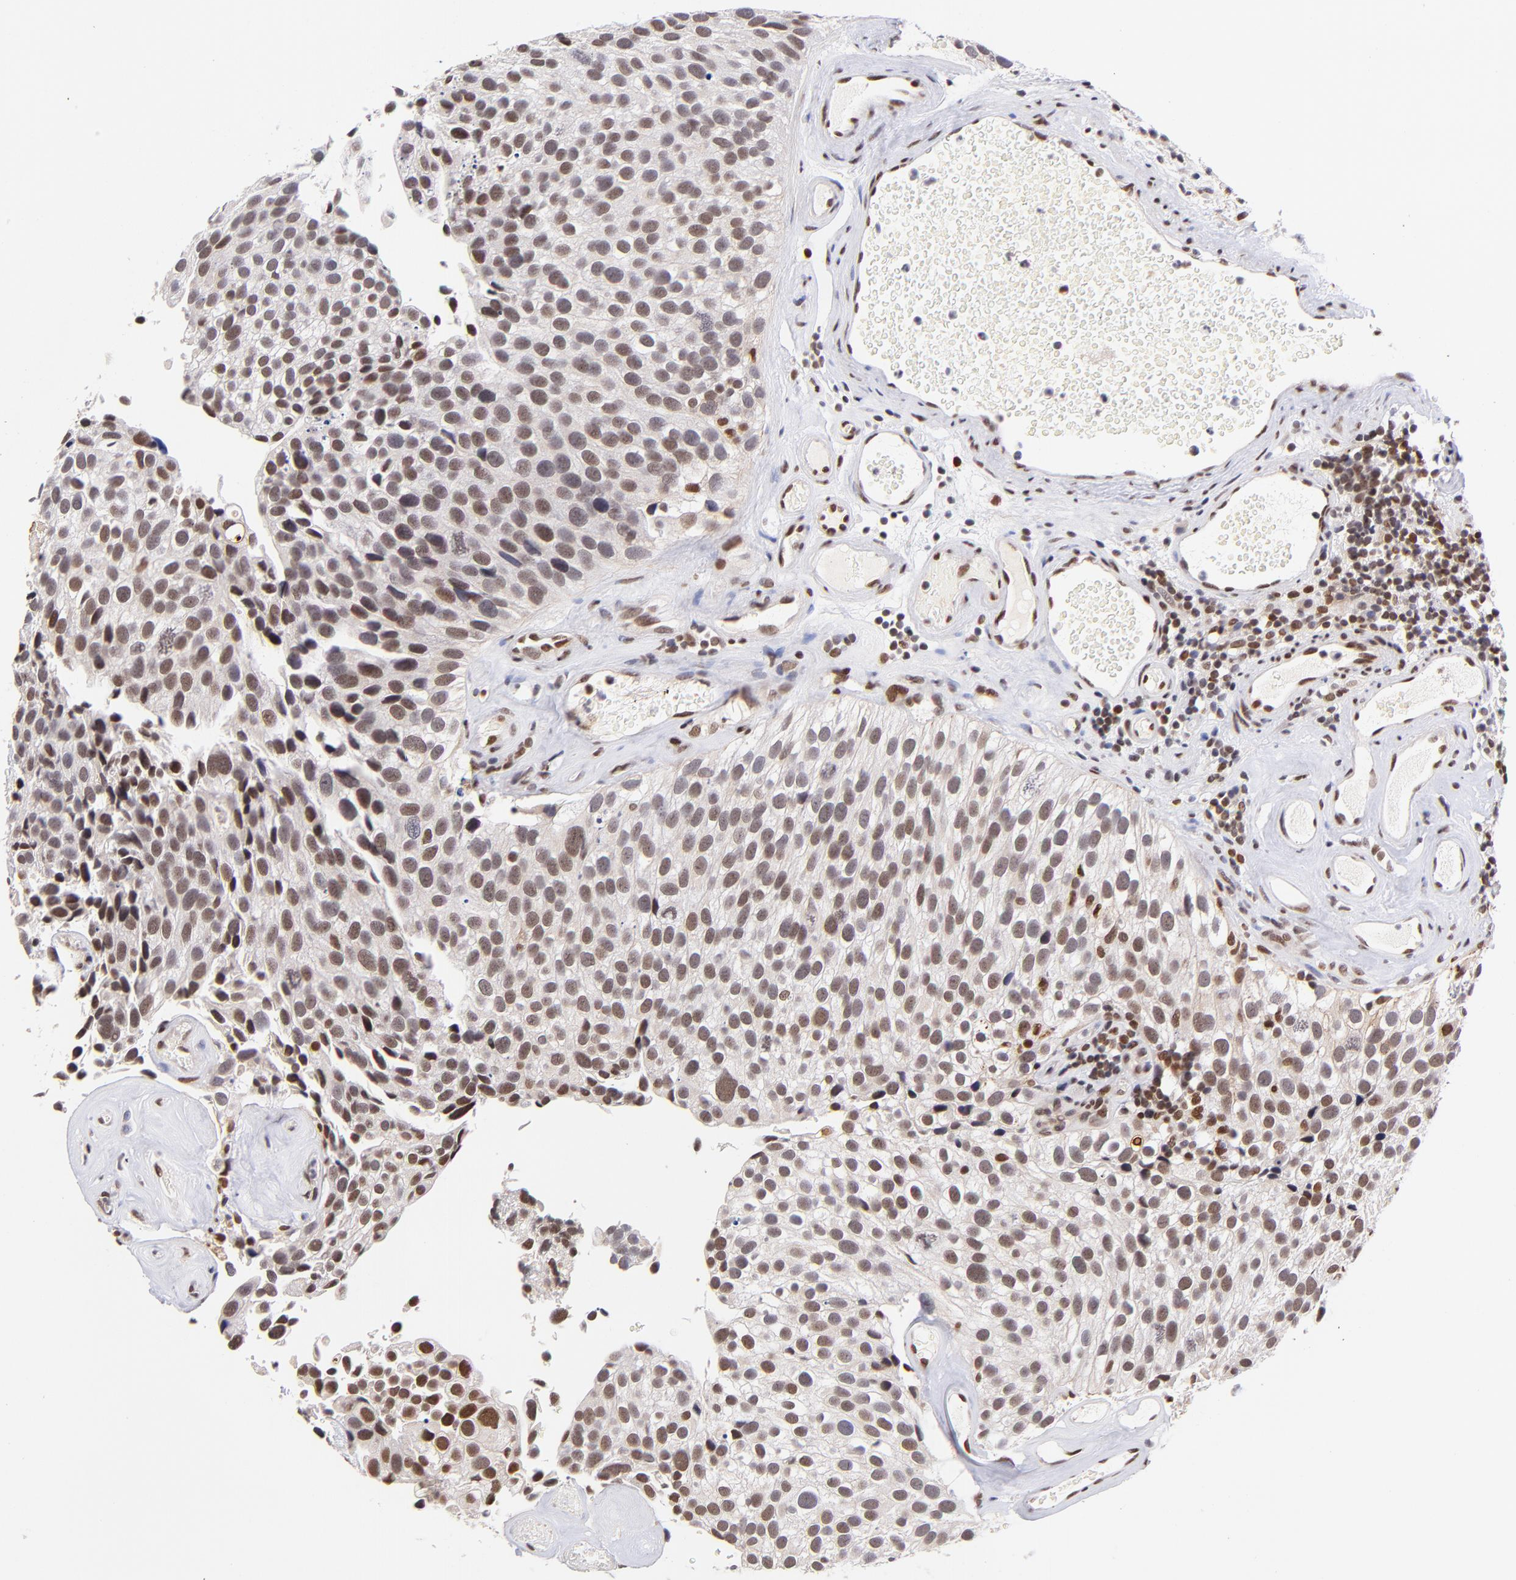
{"staining": {"intensity": "moderate", "quantity": ">75%", "location": "nuclear"}, "tissue": "urothelial cancer", "cell_type": "Tumor cells", "image_type": "cancer", "snomed": [{"axis": "morphology", "description": "Urothelial carcinoma, High grade"}, {"axis": "topography", "description": "Urinary bladder"}], "caption": "Immunohistochemistry photomicrograph of neoplastic tissue: urothelial cancer stained using immunohistochemistry exhibits medium levels of moderate protein expression localized specifically in the nuclear of tumor cells, appearing as a nuclear brown color.", "gene": "MIDEAS", "patient": {"sex": "male", "age": 72}}